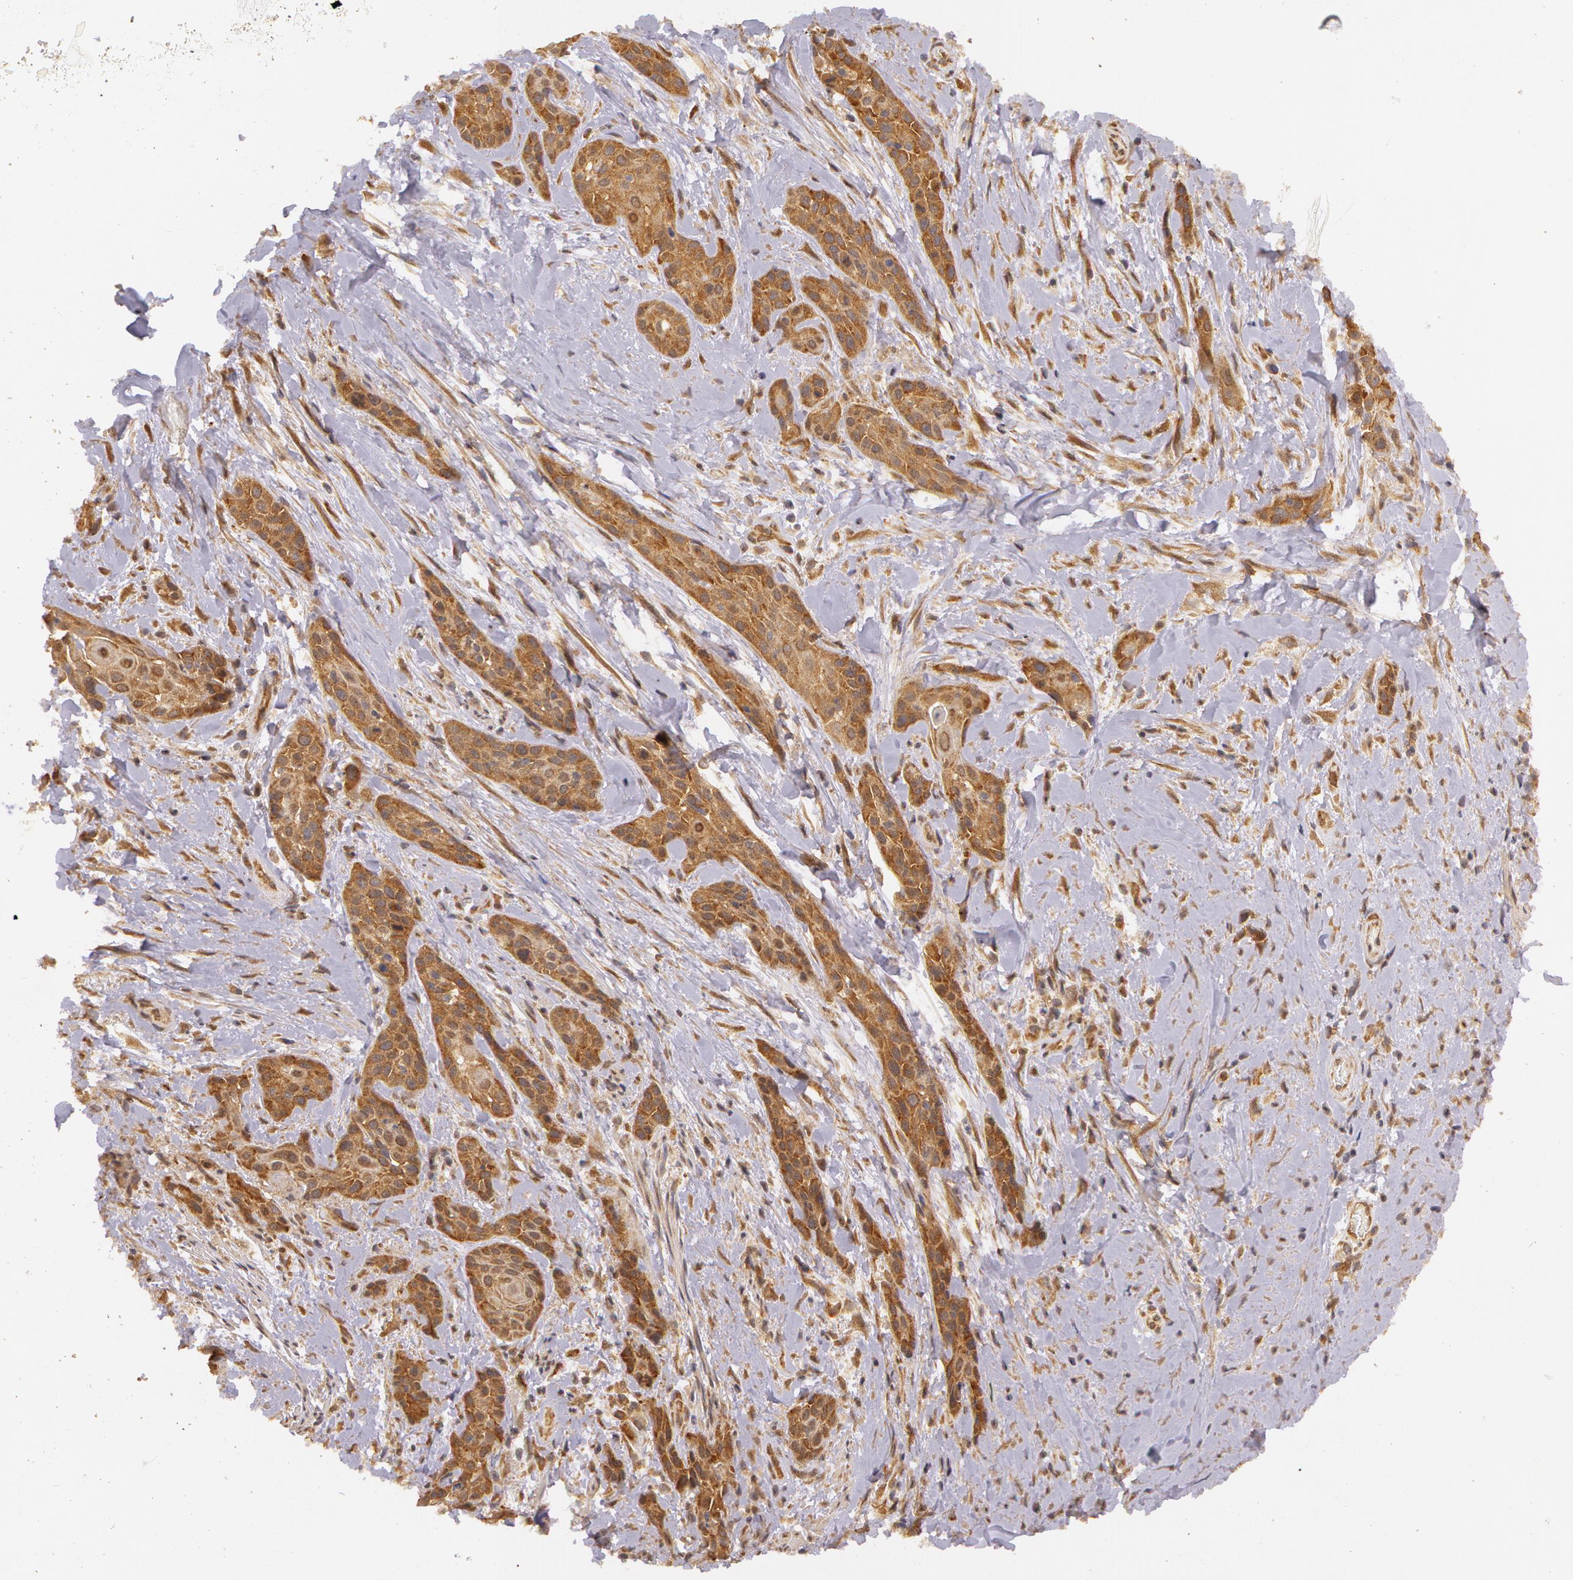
{"staining": {"intensity": "strong", "quantity": ">75%", "location": "cytoplasmic/membranous"}, "tissue": "skin cancer", "cell_type": "Tumor cells", "image_type": "cancer", "snomed": [{"axis": "morphology", "description": "Squamous cell carcinoma, NOS"}, {"axis": "topography", "description": "Skin"}, {"axis": "topography", "description": "Anal"}], "caption": "Human skin cancer stained with a brown dye demonstrates strong cytoplasmic/membranous positive expression in approximately >75% of tumor cells.", "gene": "ASCC2", "patient": {"sex": "male", "age": 64}}